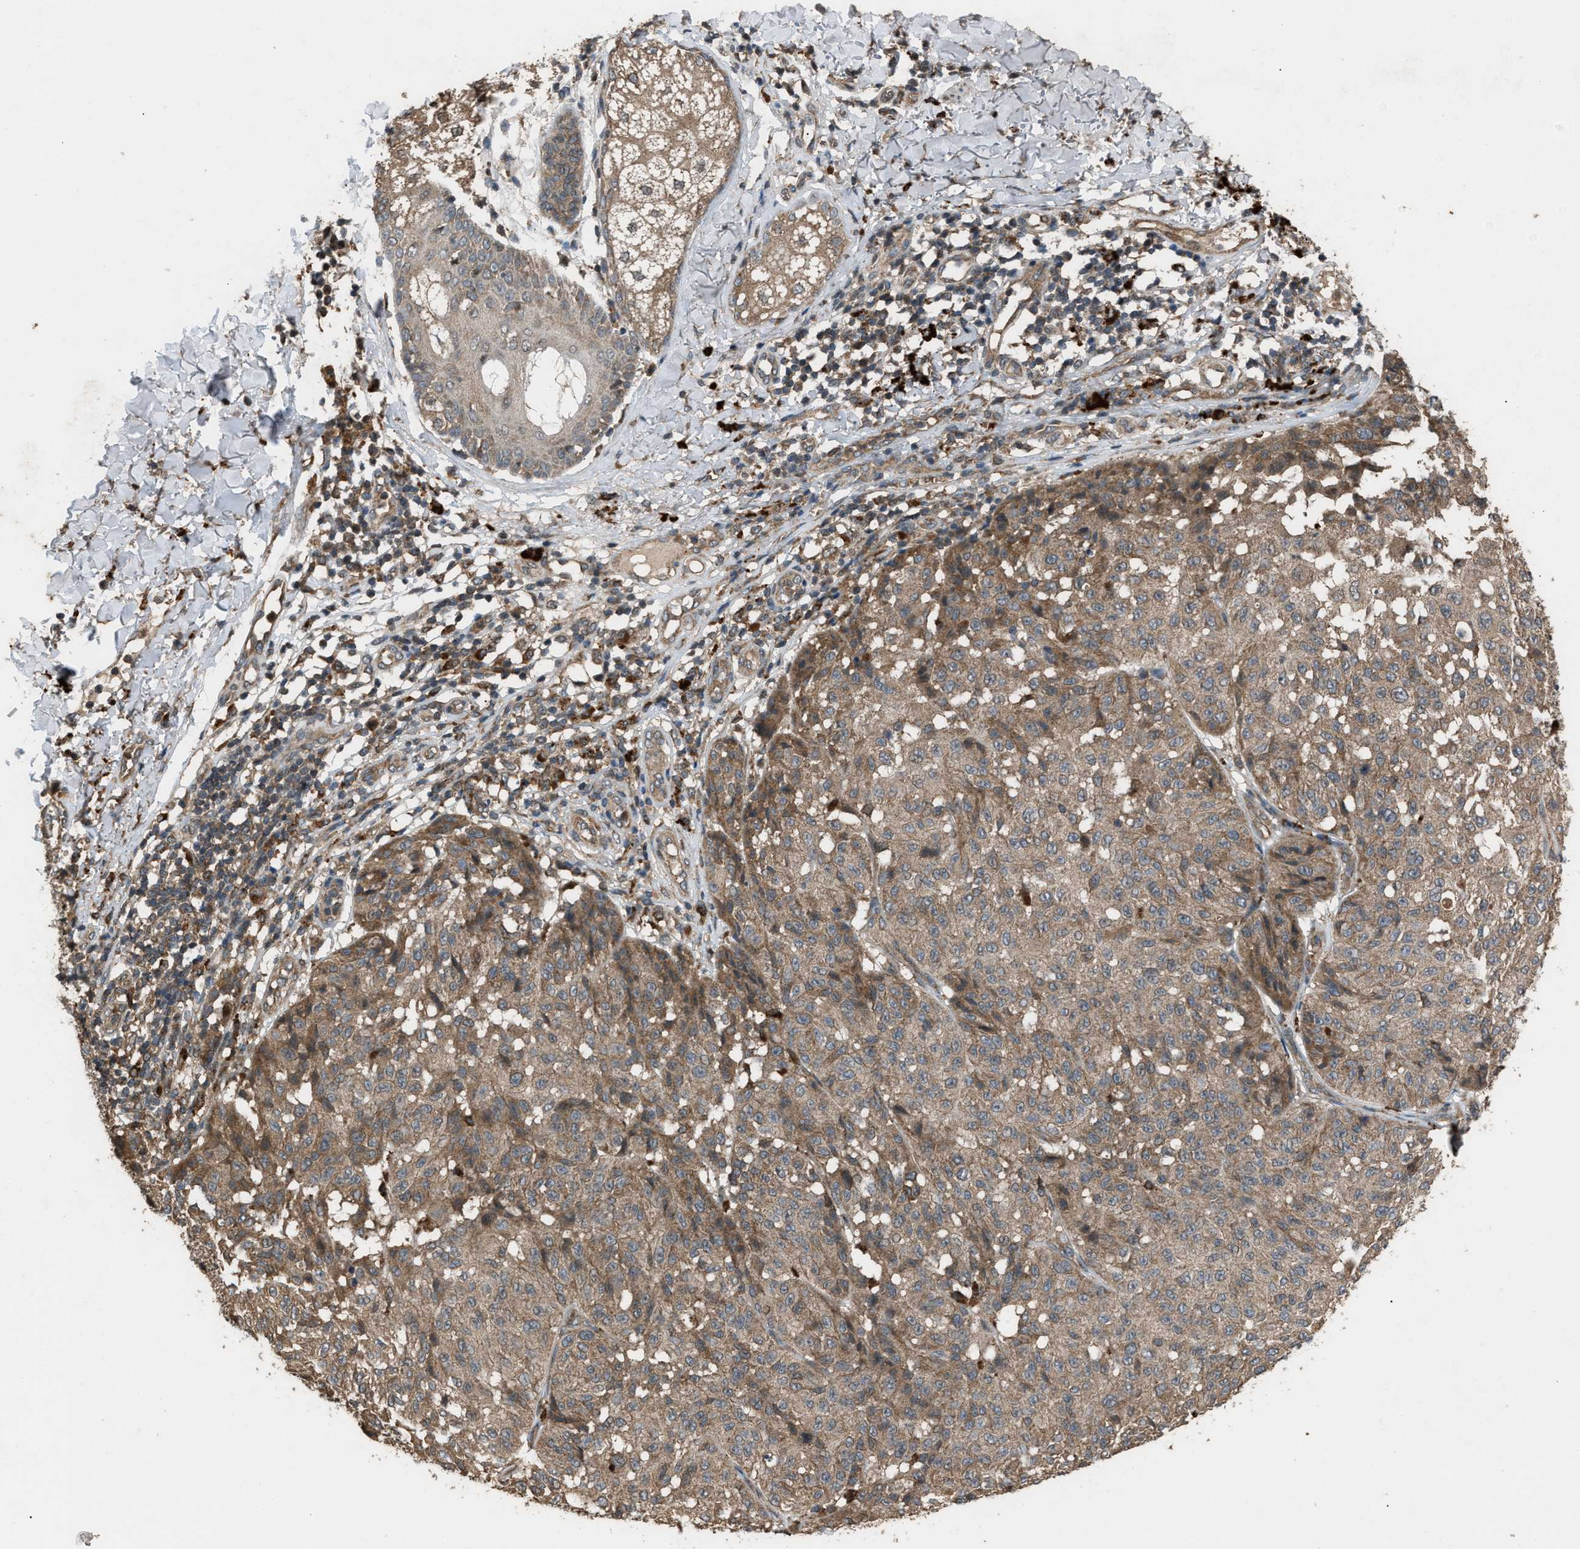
{"staining": {"intensity": "moderate", "quantity": ">75%", "location": "cytoplasmic/membranous"}, "tissue": "melanoma", "cell_type": "Tumor cells", "image_type": "cancer", "snomed": [{"axis": "morphology", "description": "Malignant melanoma, NOS"}, {"axis": "topography", "description": "Skin"}], "caption": "Brown immunohistochemical staining in melanoma reveals moderate cytoplasmic/membranous positivity in approximately >75% of tumor cells.", "gene": "PSMD1", "patient": {"sex": "female", "age": 46}}